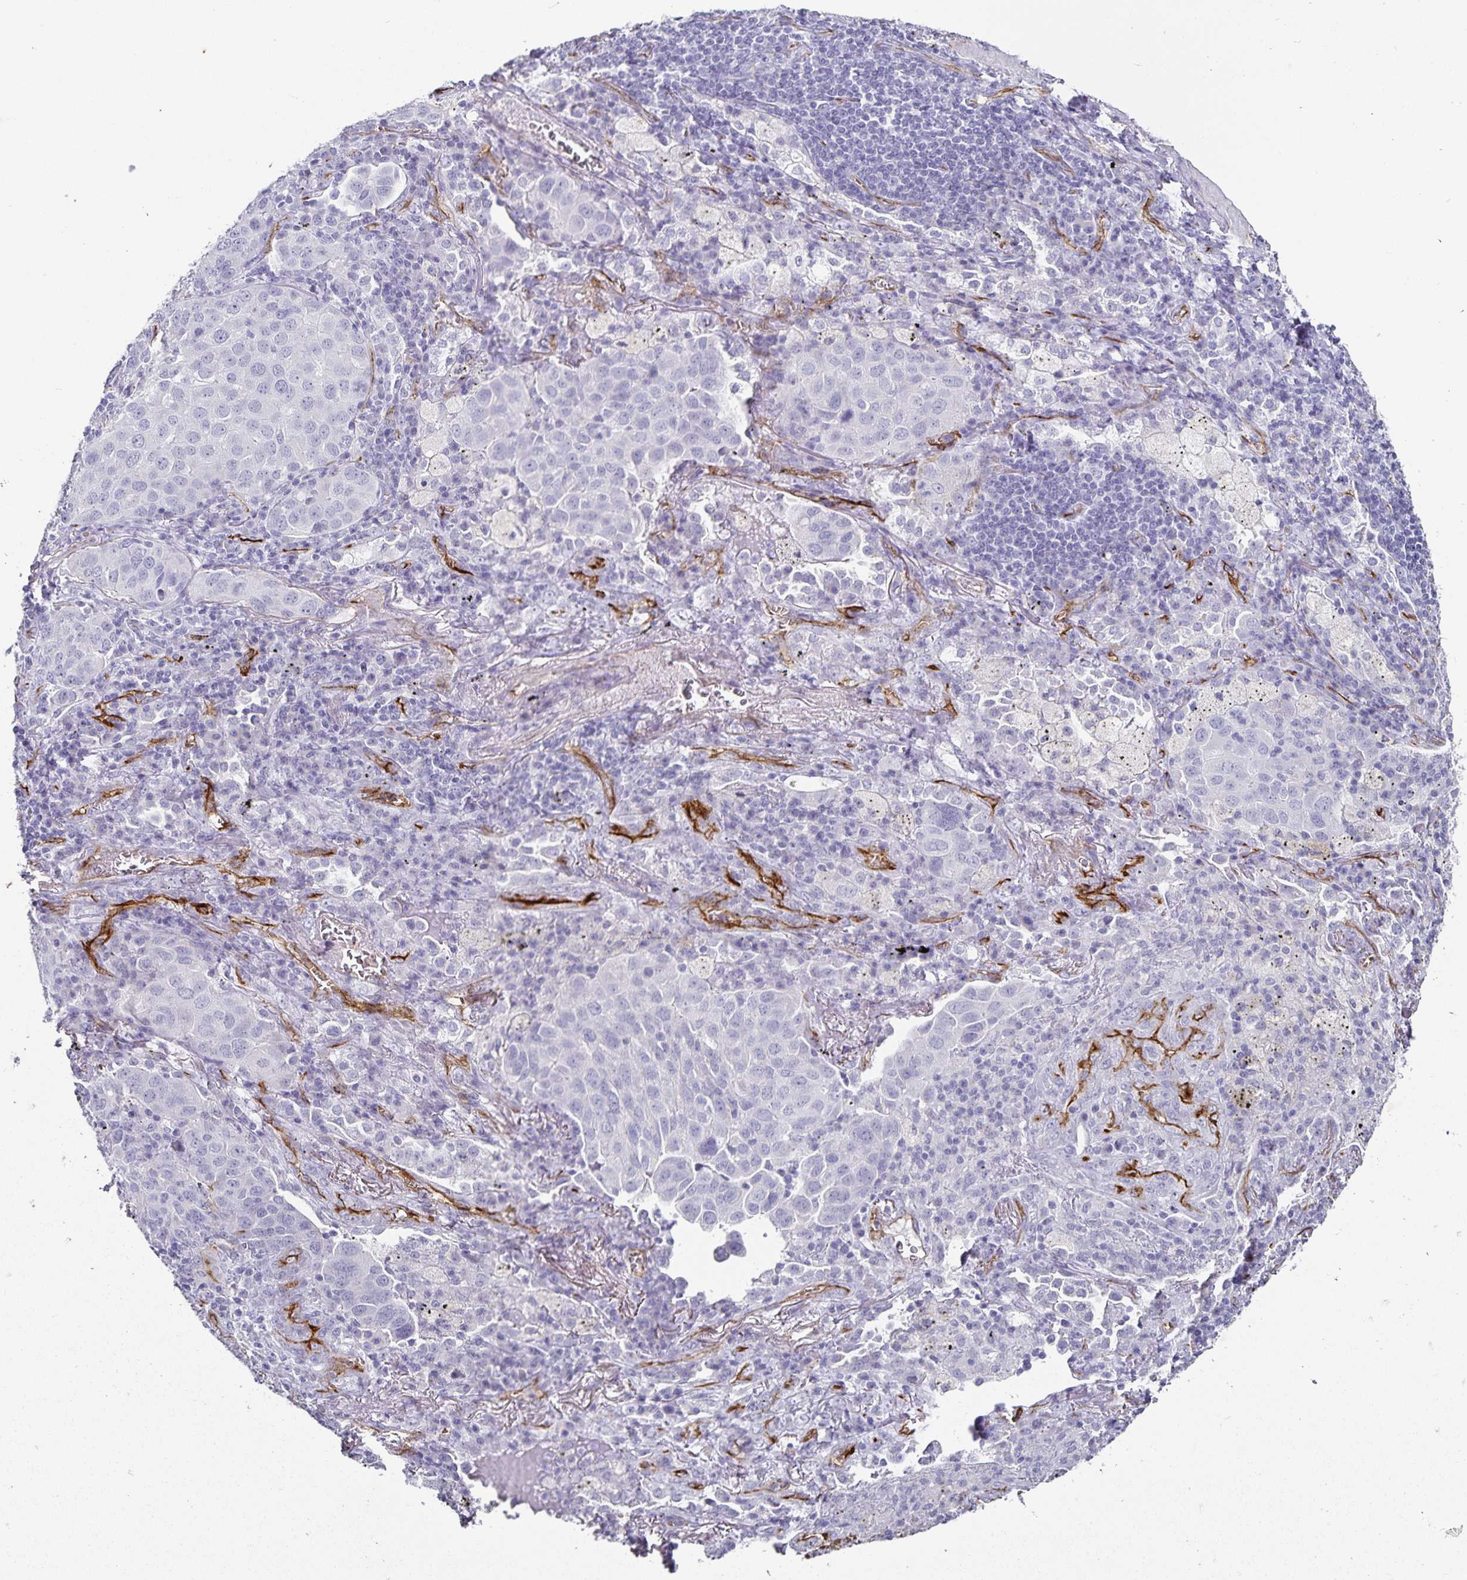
{"staining": {"intensity": "negative", "quantity": "none", "location": "none"}, "tissue": "lung cancer", "cell_type": "Tumor cells", "image_type": "cancer", "snomed": [{"axis": "morphology", "description": "Adenocarcinoma, NOS"}, {"axis": "morphology", "description": "Adenocarcinoma, metastatic, NOS"}, {"axis": "topography", "description": "Lymph node"}, {"axis": "topography", "description": "Lung"}], "caption": "There is no significant staining in tumor cells of lung metastatic adenocarcinoma. (DAB IHC, high magnification).", "gene": "PODXL", "patient": {"sex": "female", "age": 65}}